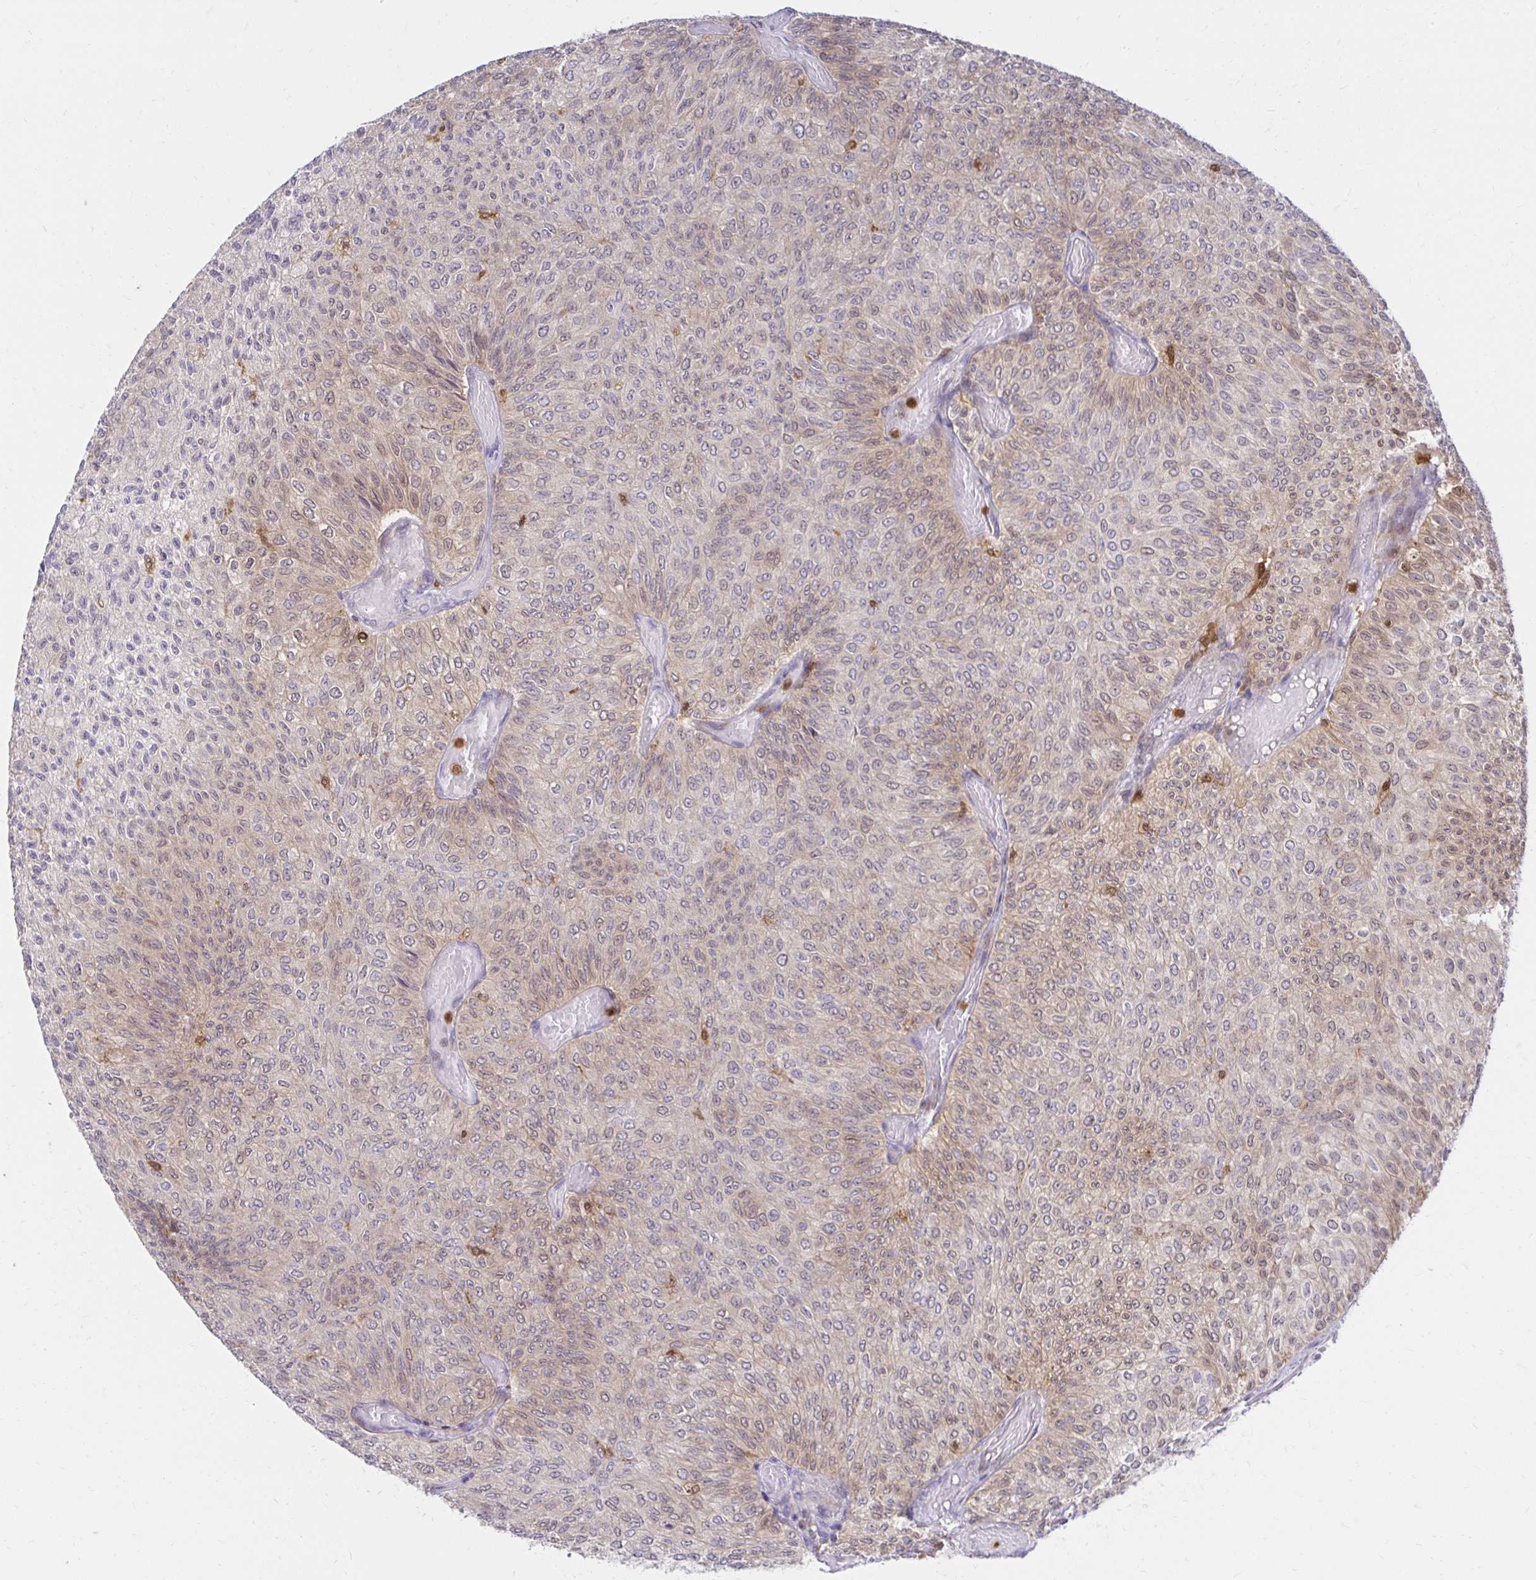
{"staining": {"intensity": "weak", "quantity": "25%-75%", "location": "cytoplasmic/membranous,nuclear"}, "tissue": "urothelial cancer", "cell_type": "Tumor cells", "image_type": "cancer", "snomed": [{"axis": "morphology", "description": "Urothelial carcinoma, Low grade"}, {"axis": "topography", "description": "Urinary bladder"}], "caption": "Protein staining shows weak cytoplasmic/membranous and nuclear positivity in about 25%-75% of tumor cells in urothelial carcinoma (low-grade).", "gene": "PYCARD", "patient": {"sex": "male", "age": 78}}